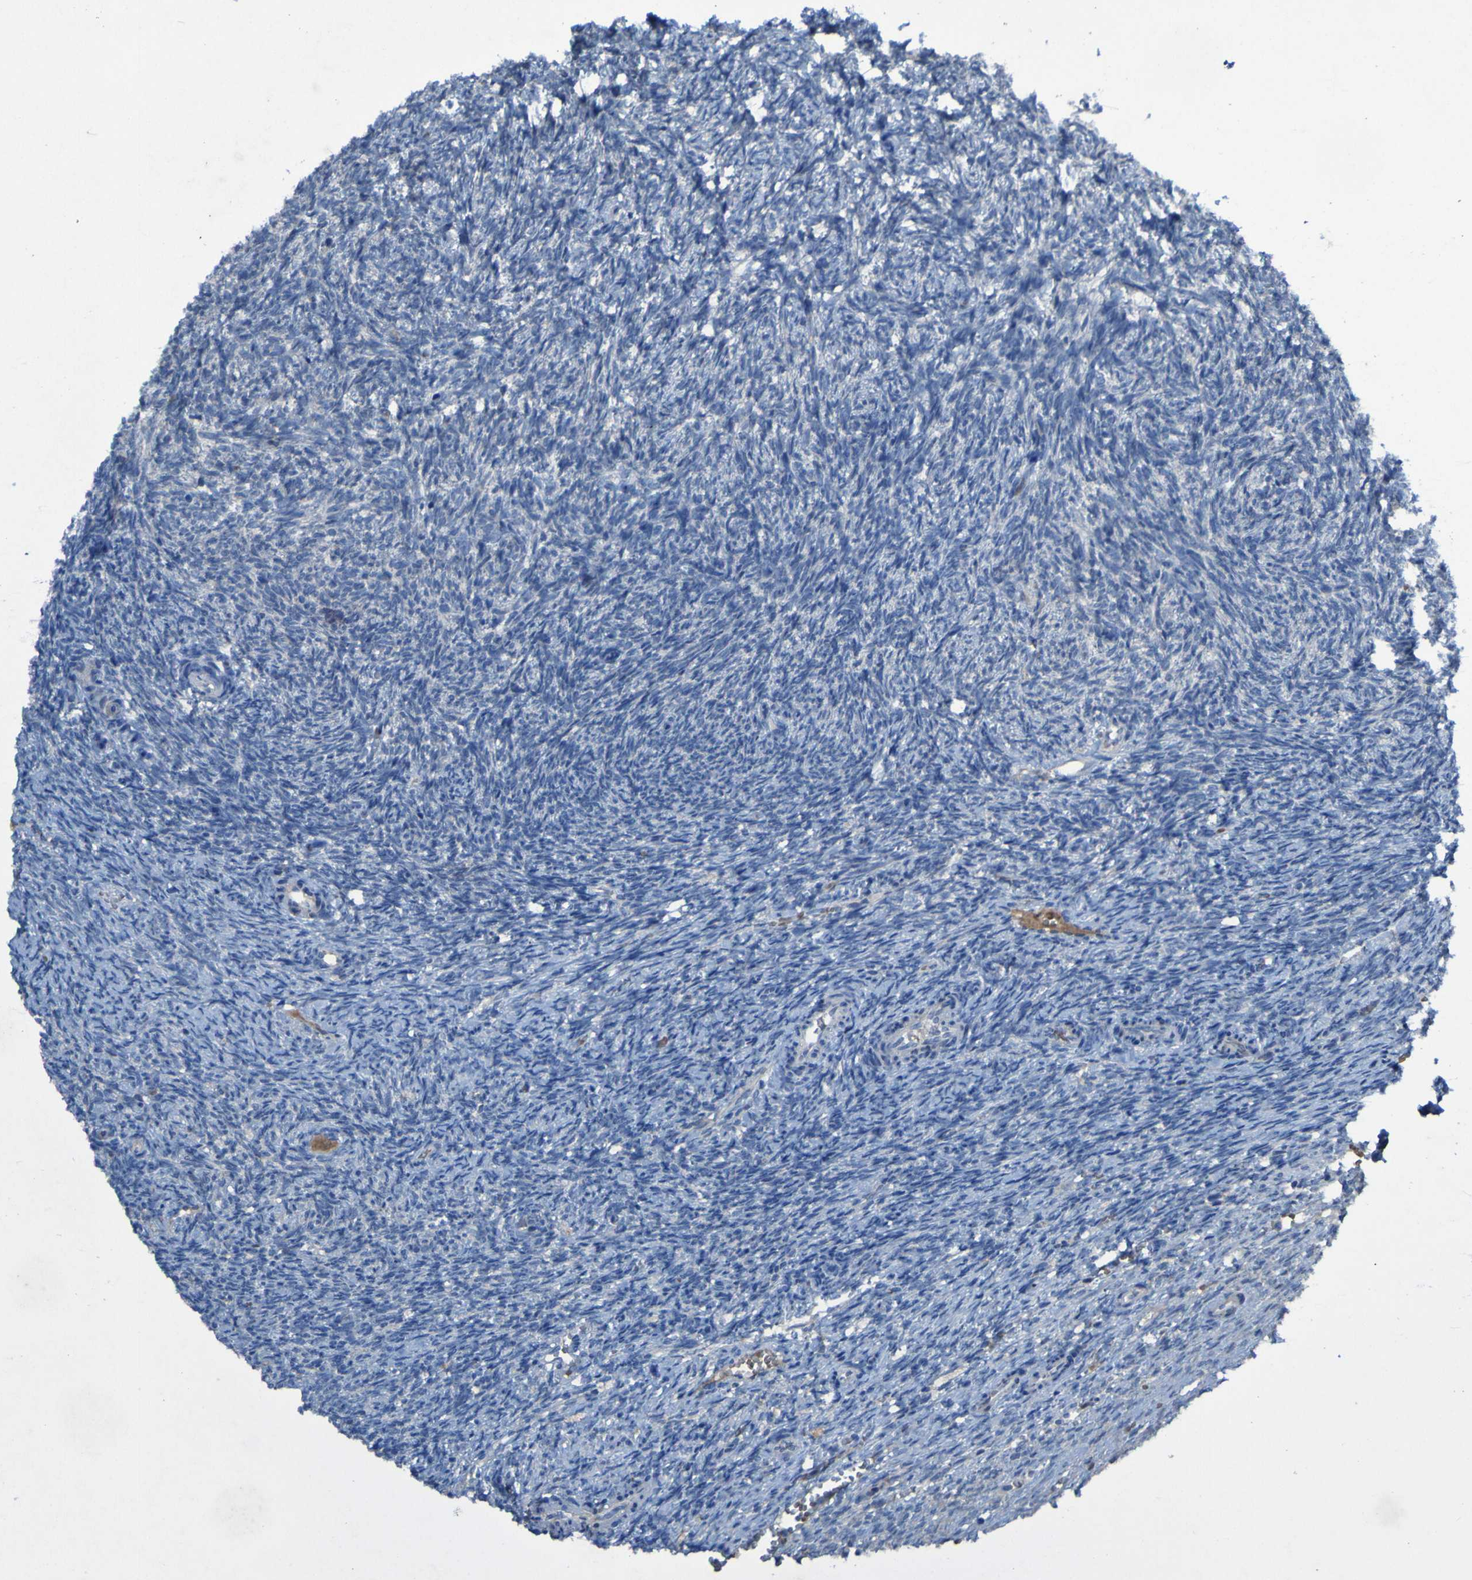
{"staining": {"intensity": "moderate", "quantity": ">75%", "location": "cytoplasmic/membranous"}, "tissue": "ovary", "cell_type": "Follicle cells", "image_type": "normal", "snomed": [{"axis": "morphology", "description": "Normal tissue, NOS"}, {"axis": "topography", "description": "Ovary"}], "caption": "DAB (3,3'-diaminobenzidine) immunohistochemical staining of normal ovary shows moderate cytoplasmic/membranous protein positivity in approximately >75% of follicle cells.", "gene": "SGK2", "patient": {"sex": "female", "age": 41}}